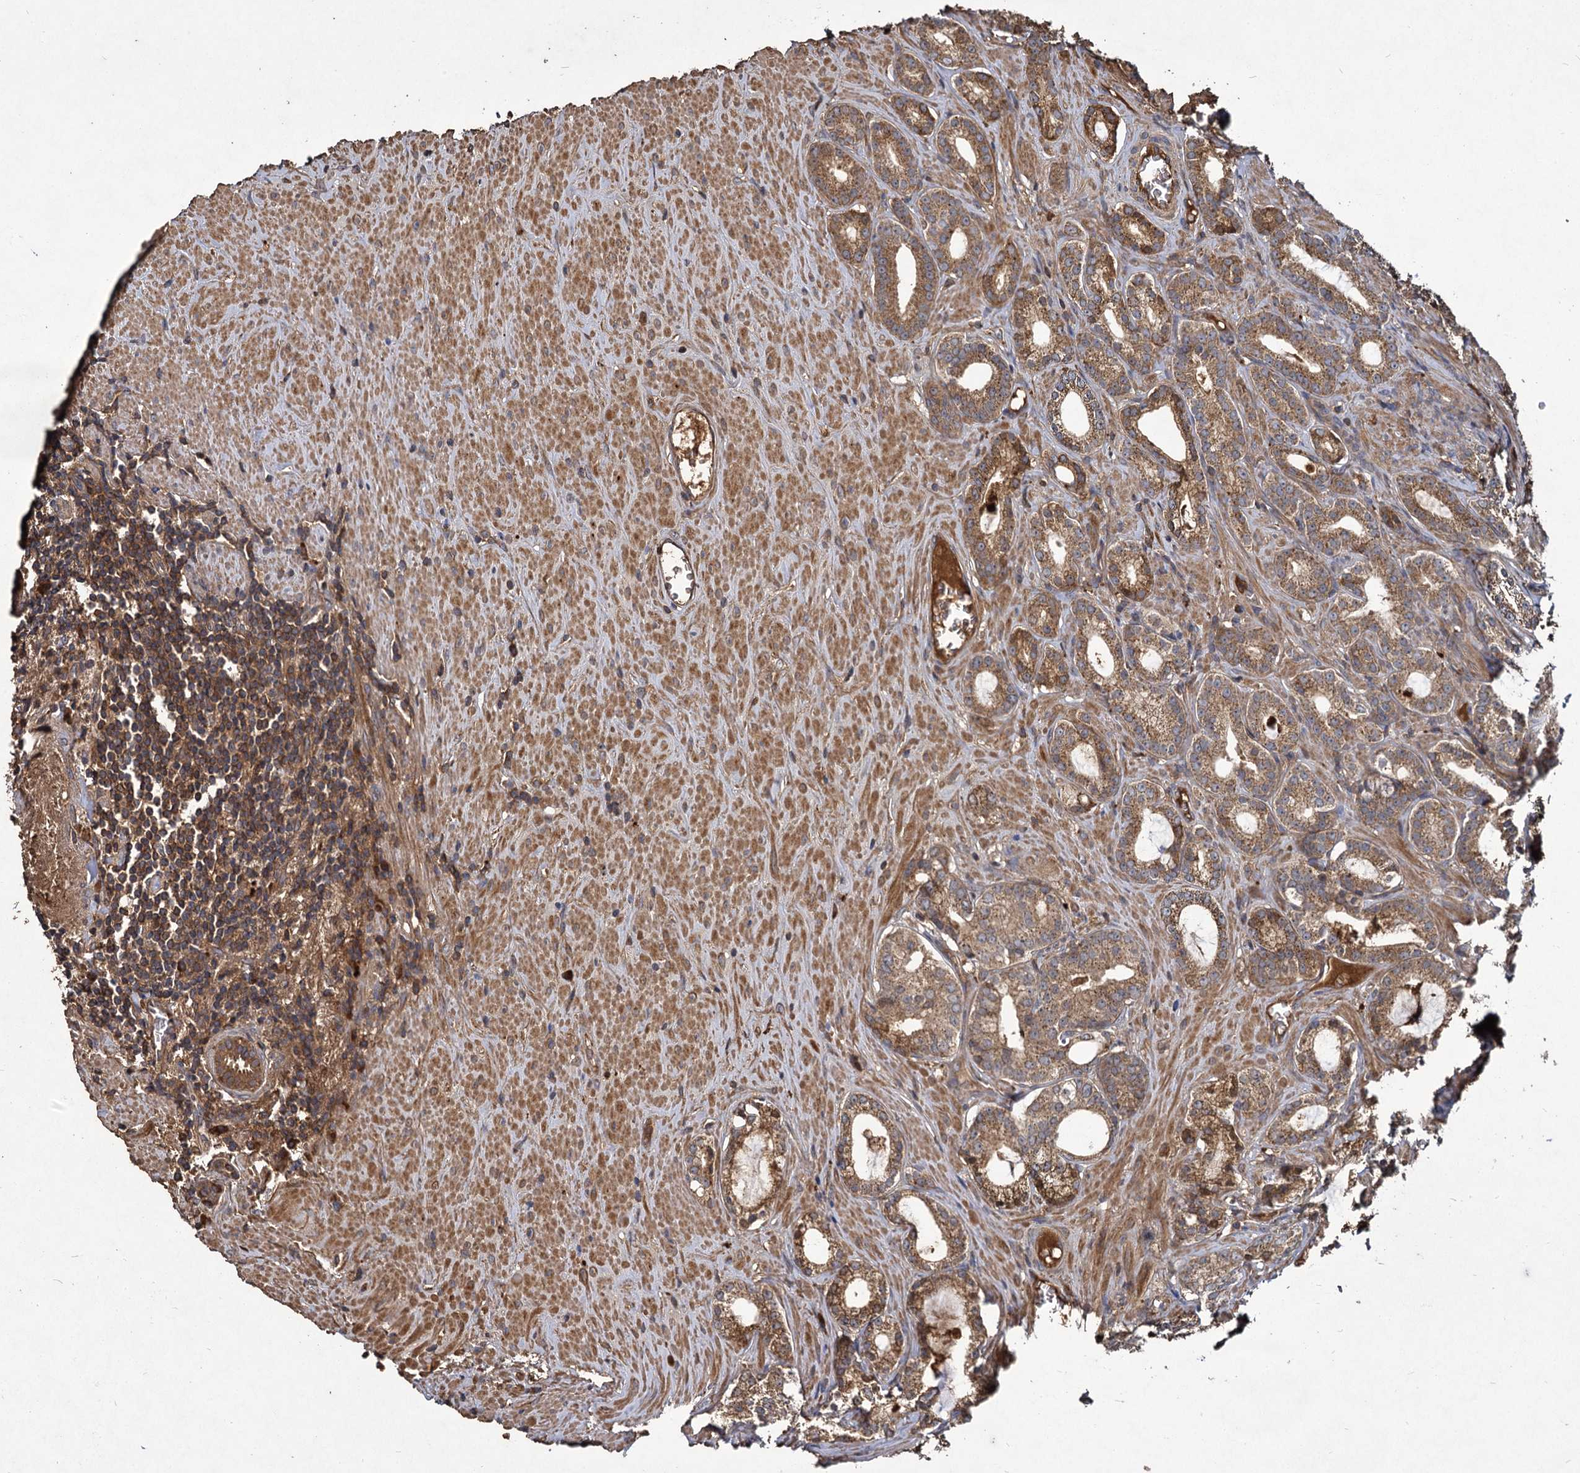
{"staining": {"intensity": "moderate", "quantity": ">75%", "location": "cytoplasmic/membranous"}, "tissue": "prostate cancer", "cell_type": "Tumor cells", "image_type": "cancer", "snomed": [{"axis": "morphology", "description": "Adenocarcinoma, Low grade"}, {"axis": "topography", "description": "Prostate"}], "caption": "DAB (3,3'-diaminobenzidine) immunohistochemical staining of prostate cancer shows moderate cytoplasmic/membranous protein expression in approximately >75% of tumor cells. The staining was performed using DAB, with brown indicating positive protein expression. Nuclei are stained blue with hematoxylin.", "gene": "GCLC", "patient": {"sex": "male", "age": 71}}